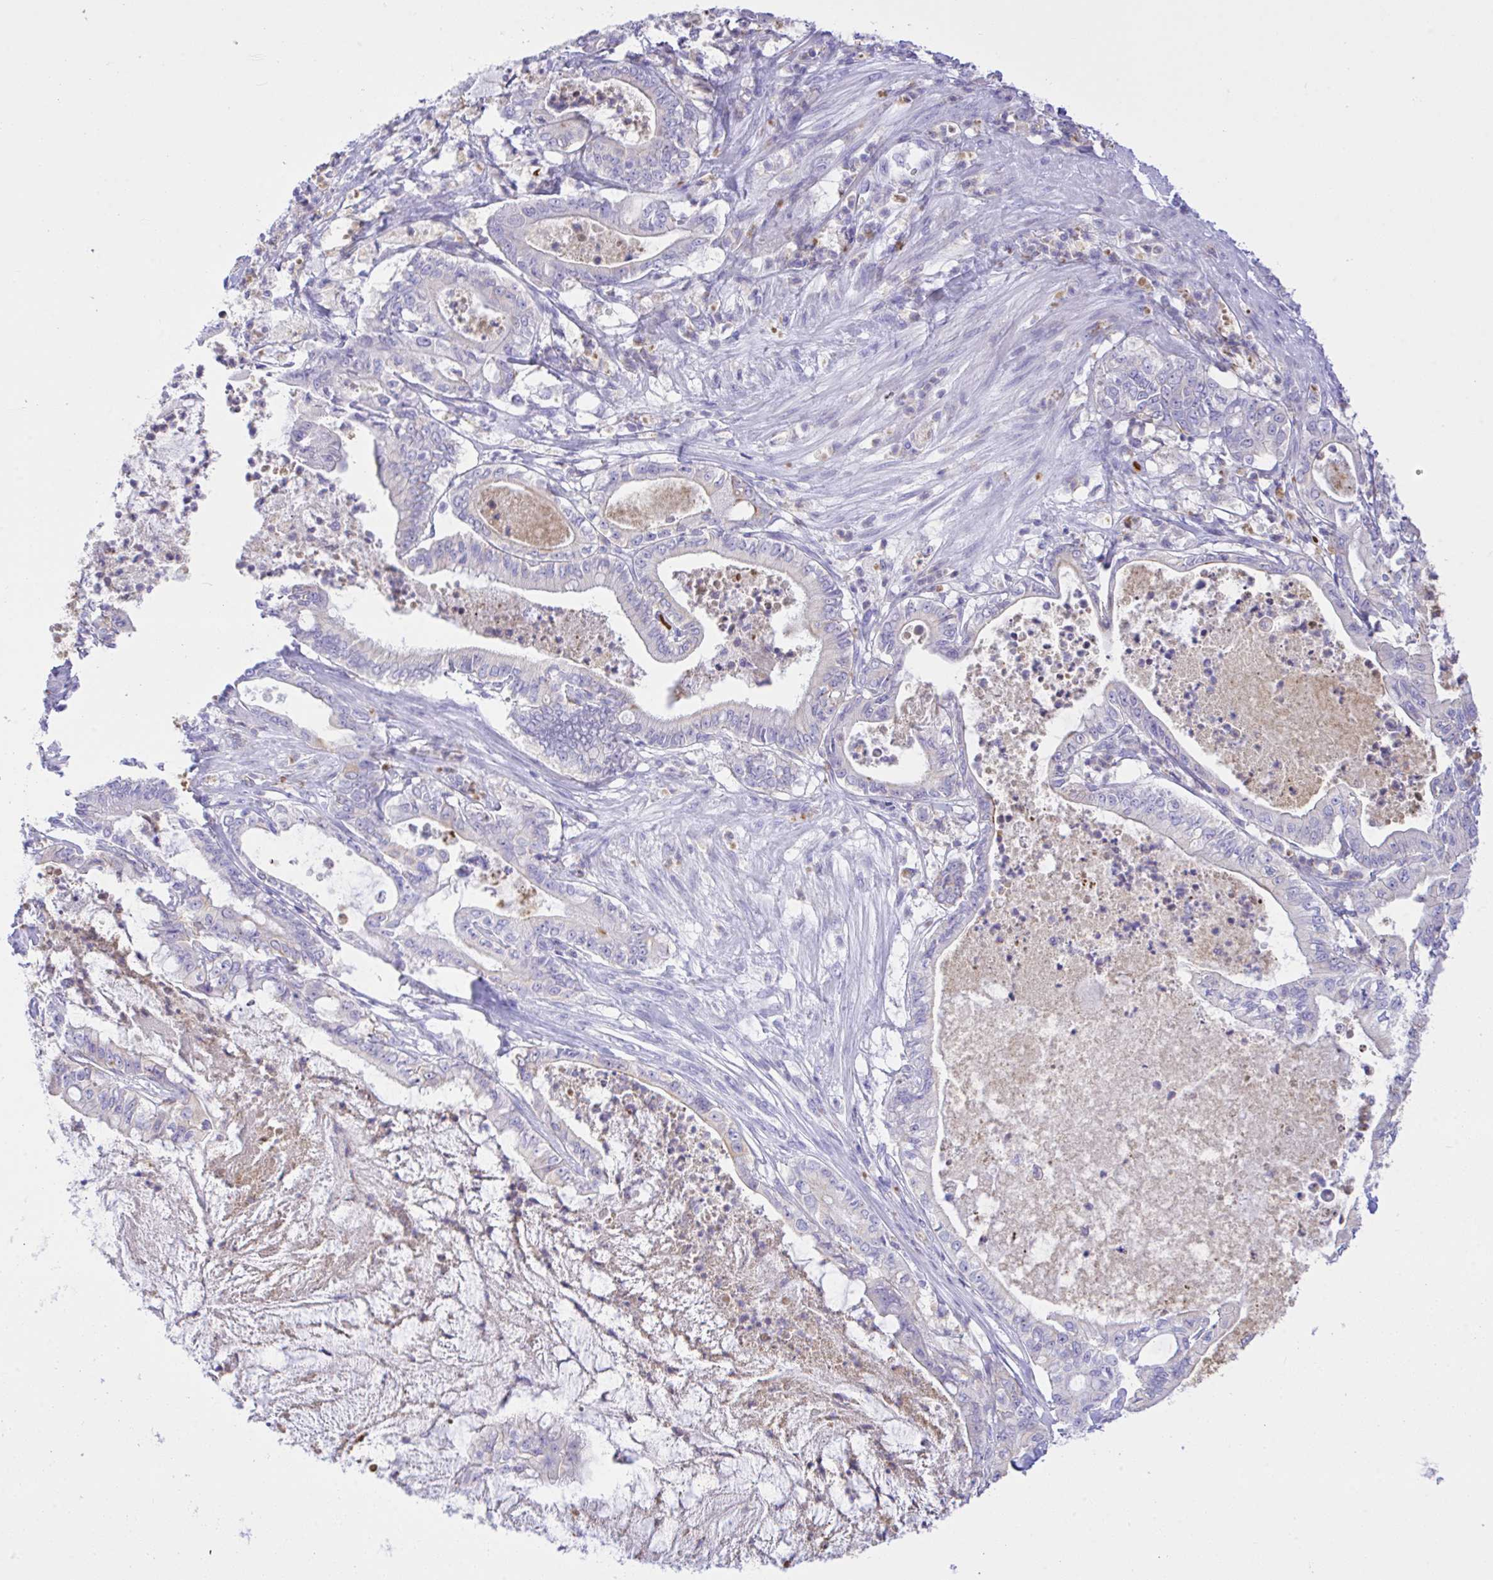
{"staining": {"intensity": "negative", "quantity": "none", "location": "none"}, "tissue": "pancreatic cancer", "cell_type": "Tumor cells", "image_type": "cancer", "snomed": [{"axis": "morphology", "description": "Adenocarcinoma, NOS"}, {"axis": "topography", "description": "Pancreas"}], "caption": "Immunohistochemistry (IHC) photomicrograph of neoplastic tissue: human adenocarcinoma (pancreatic) stained with DAB (3,3'-diaminobenzidine) shows no significant protein expression in tumor cells.", "gene": "ZNF221", "patient": {"sex": "male", "age": 71}}